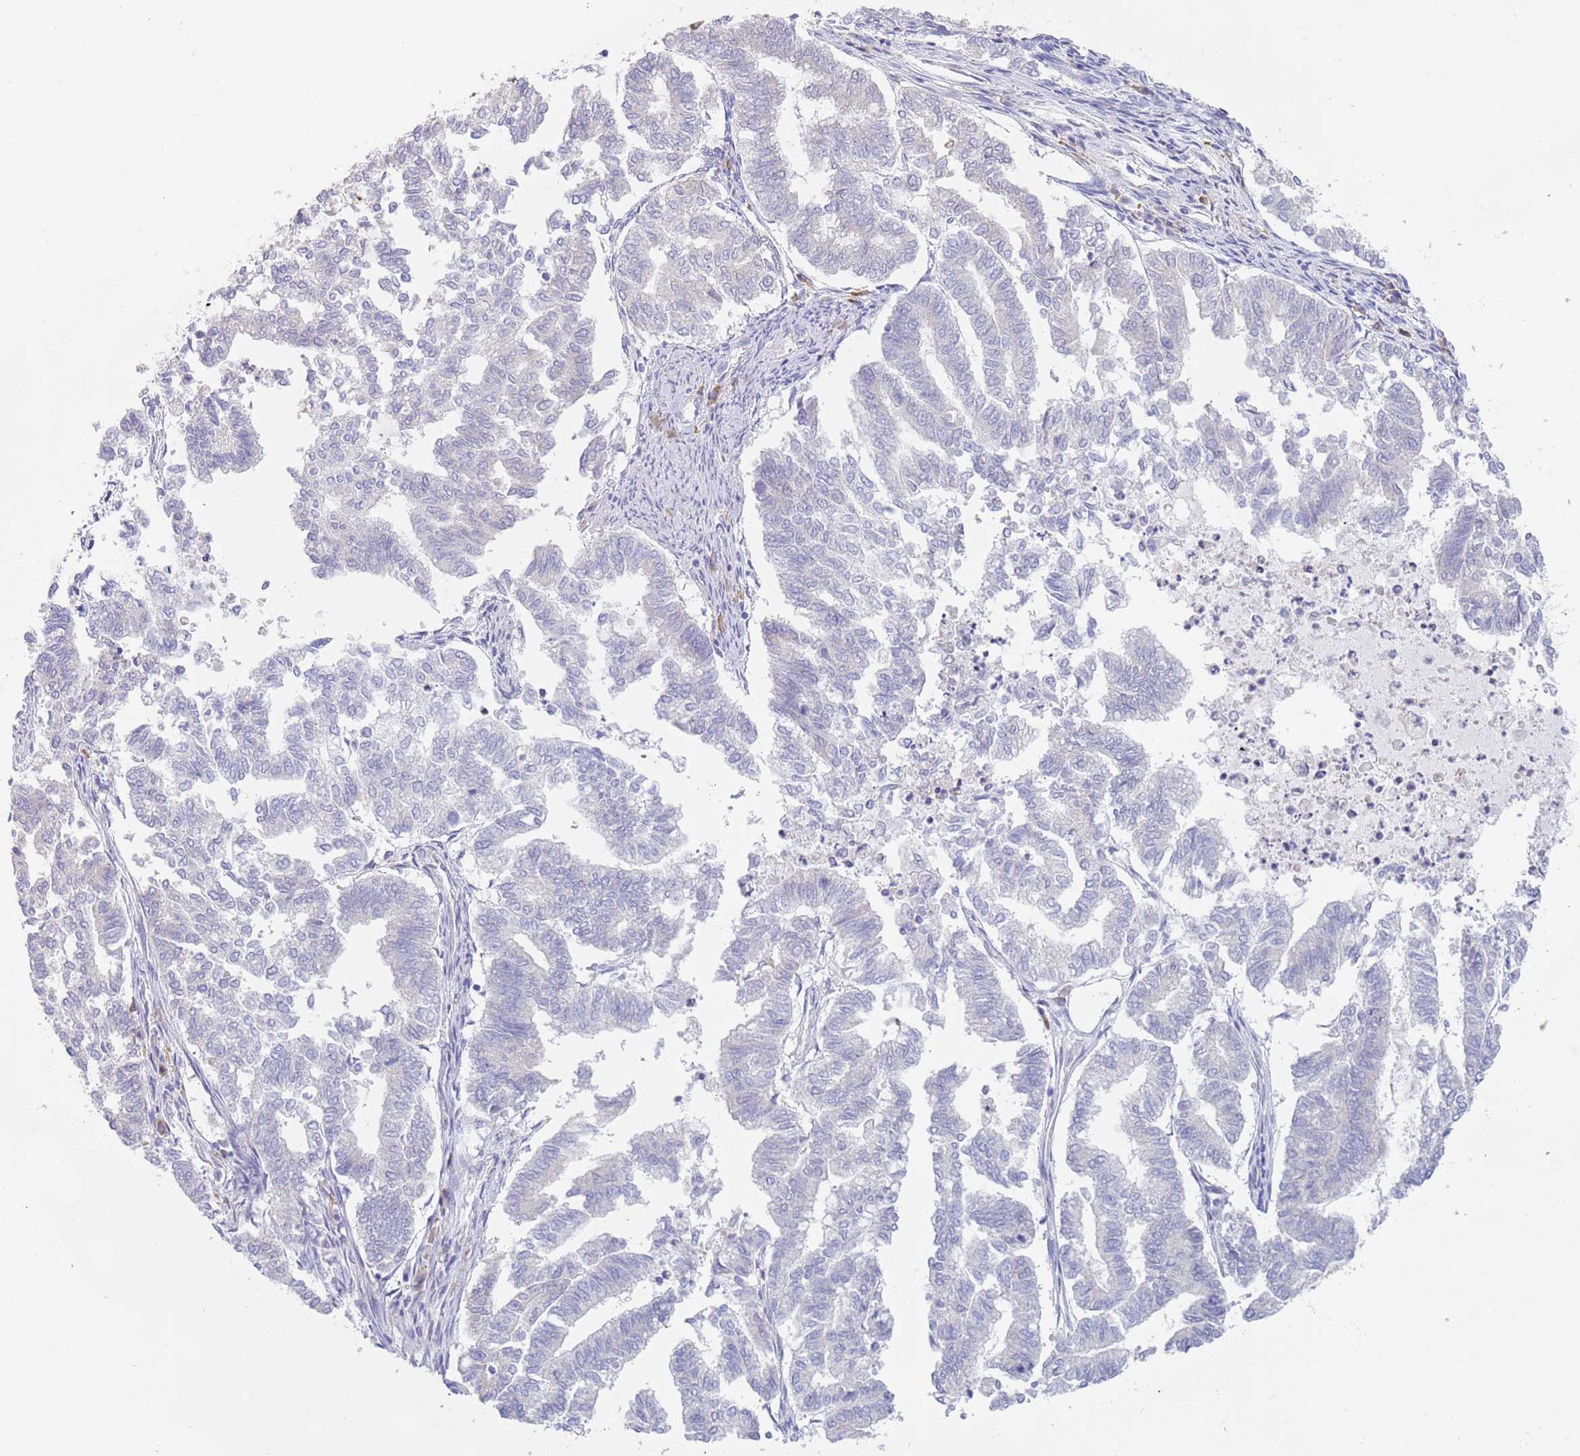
{"staining": {"intensity": "negative", "quantity": "none", "location": "none"}, "tissue": "endometrial cancer", "cell_type": "Tumor cells", "image_type": "cancer", "snomed": [{"axis": "morphology", "description": "Adenocarcinoma, NOS"}, {"axis": "topography", "description": "Endometrium"}], "caption": "Tumor cells are negative for protein expression in human adenocarcinoma (endometrial).", "gene": "CCDC149", "patient": {"sex": "female", "age": 79}}